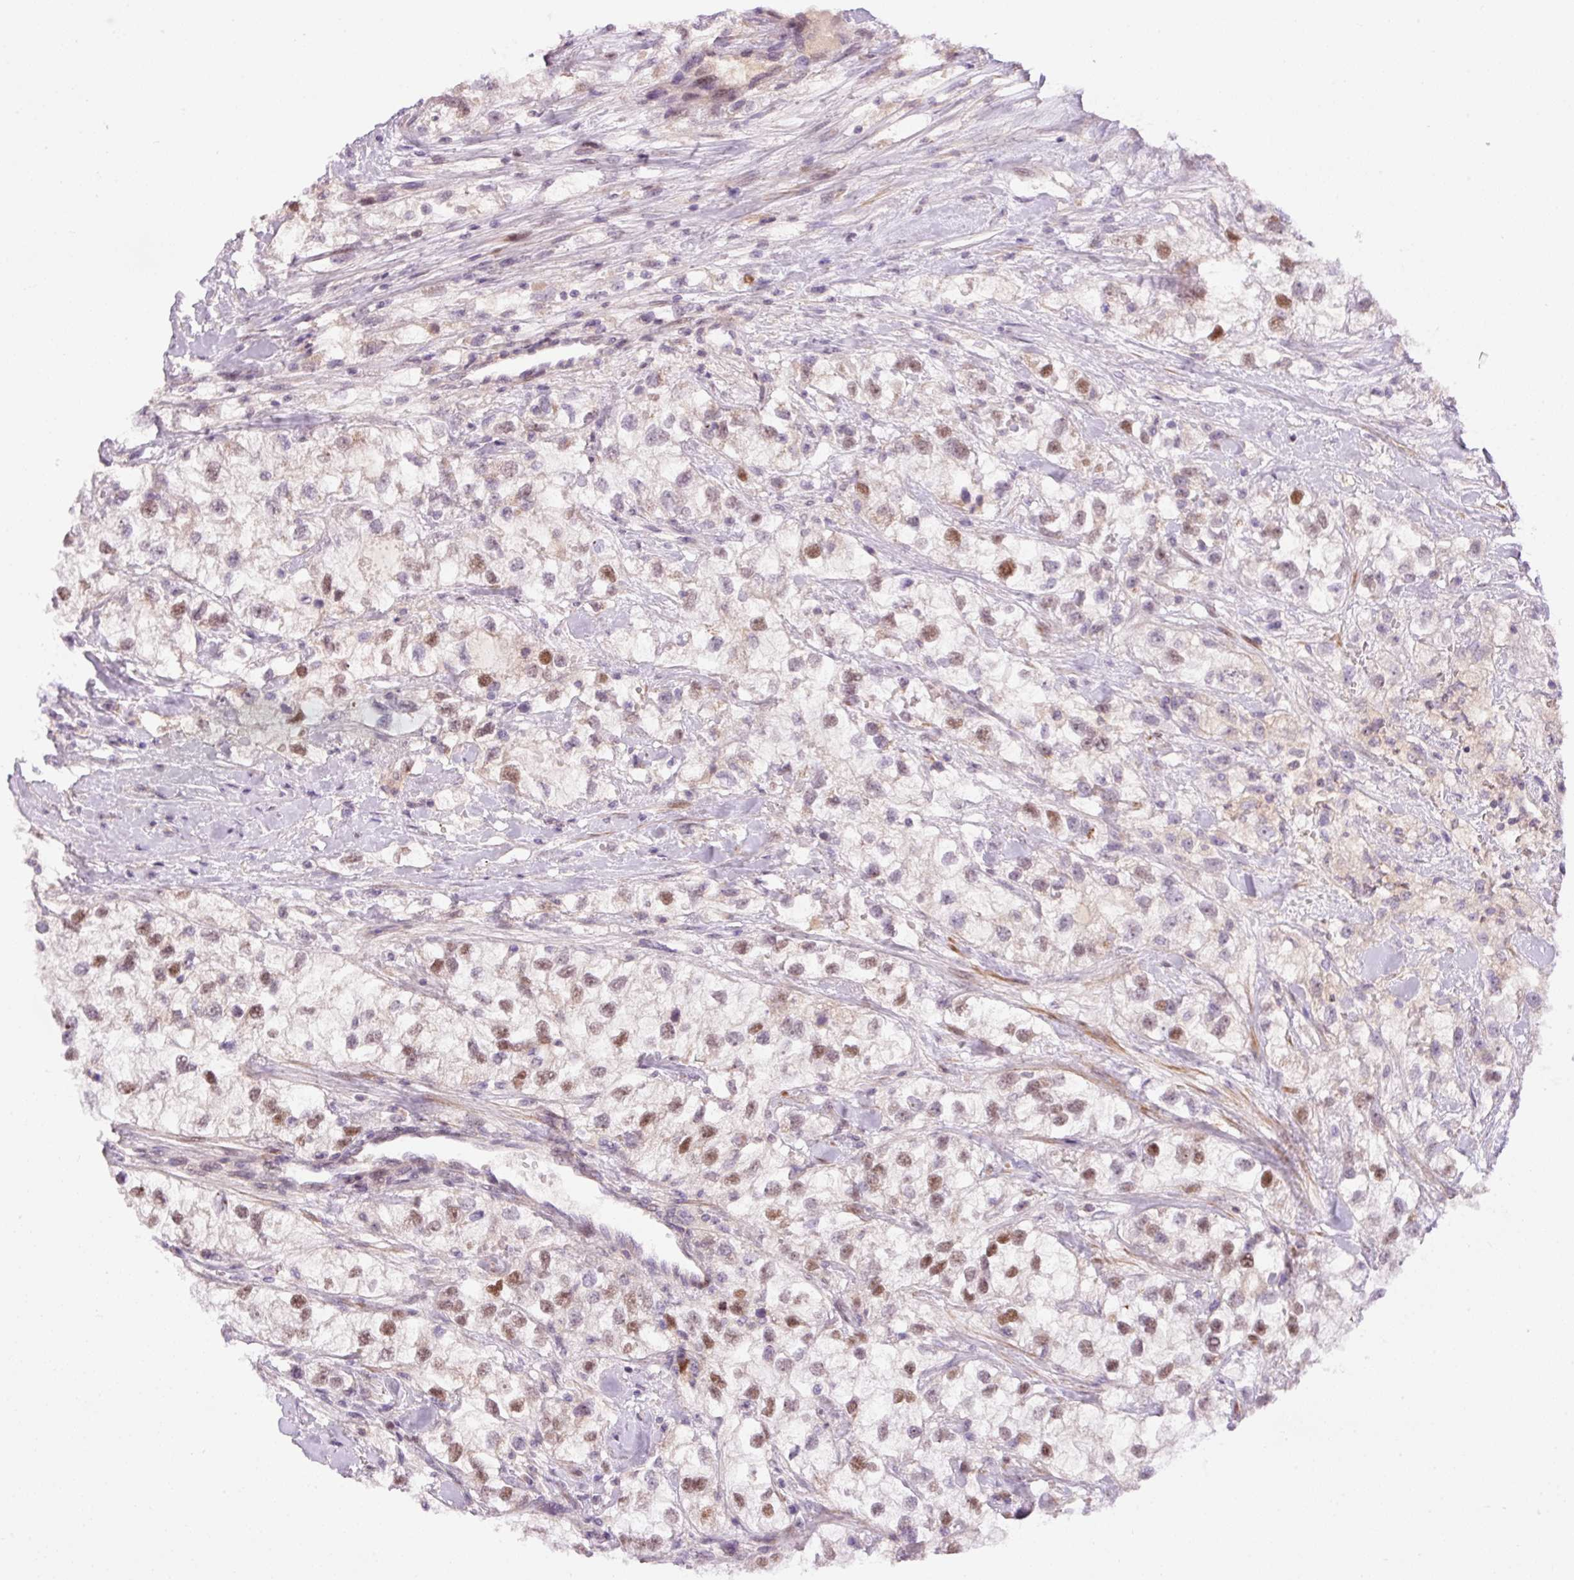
{"staining": {"intensity": "moderate", "quantity": "25%-75%", "location": "nuclear"}, "tissue": "renal cancer", "cell_type": "Tumor cells", "image_type": "cancer", "snomed": [{"axis": "morphology", "description": "Adenocarcinoma, NOS"}, {"axis": "topography", "description": "Kidney"}], "caption": "Immunohistochemistry of human renal adenocarcinoma displays medium levels of moderate nuclear positivity in about 25%-75% of tumor cells. (brown staining indicates protein expression, while blue staining denotes nuclei).", "gene": "HNF1A", "patient": {"sex": "male", "age": 59}}